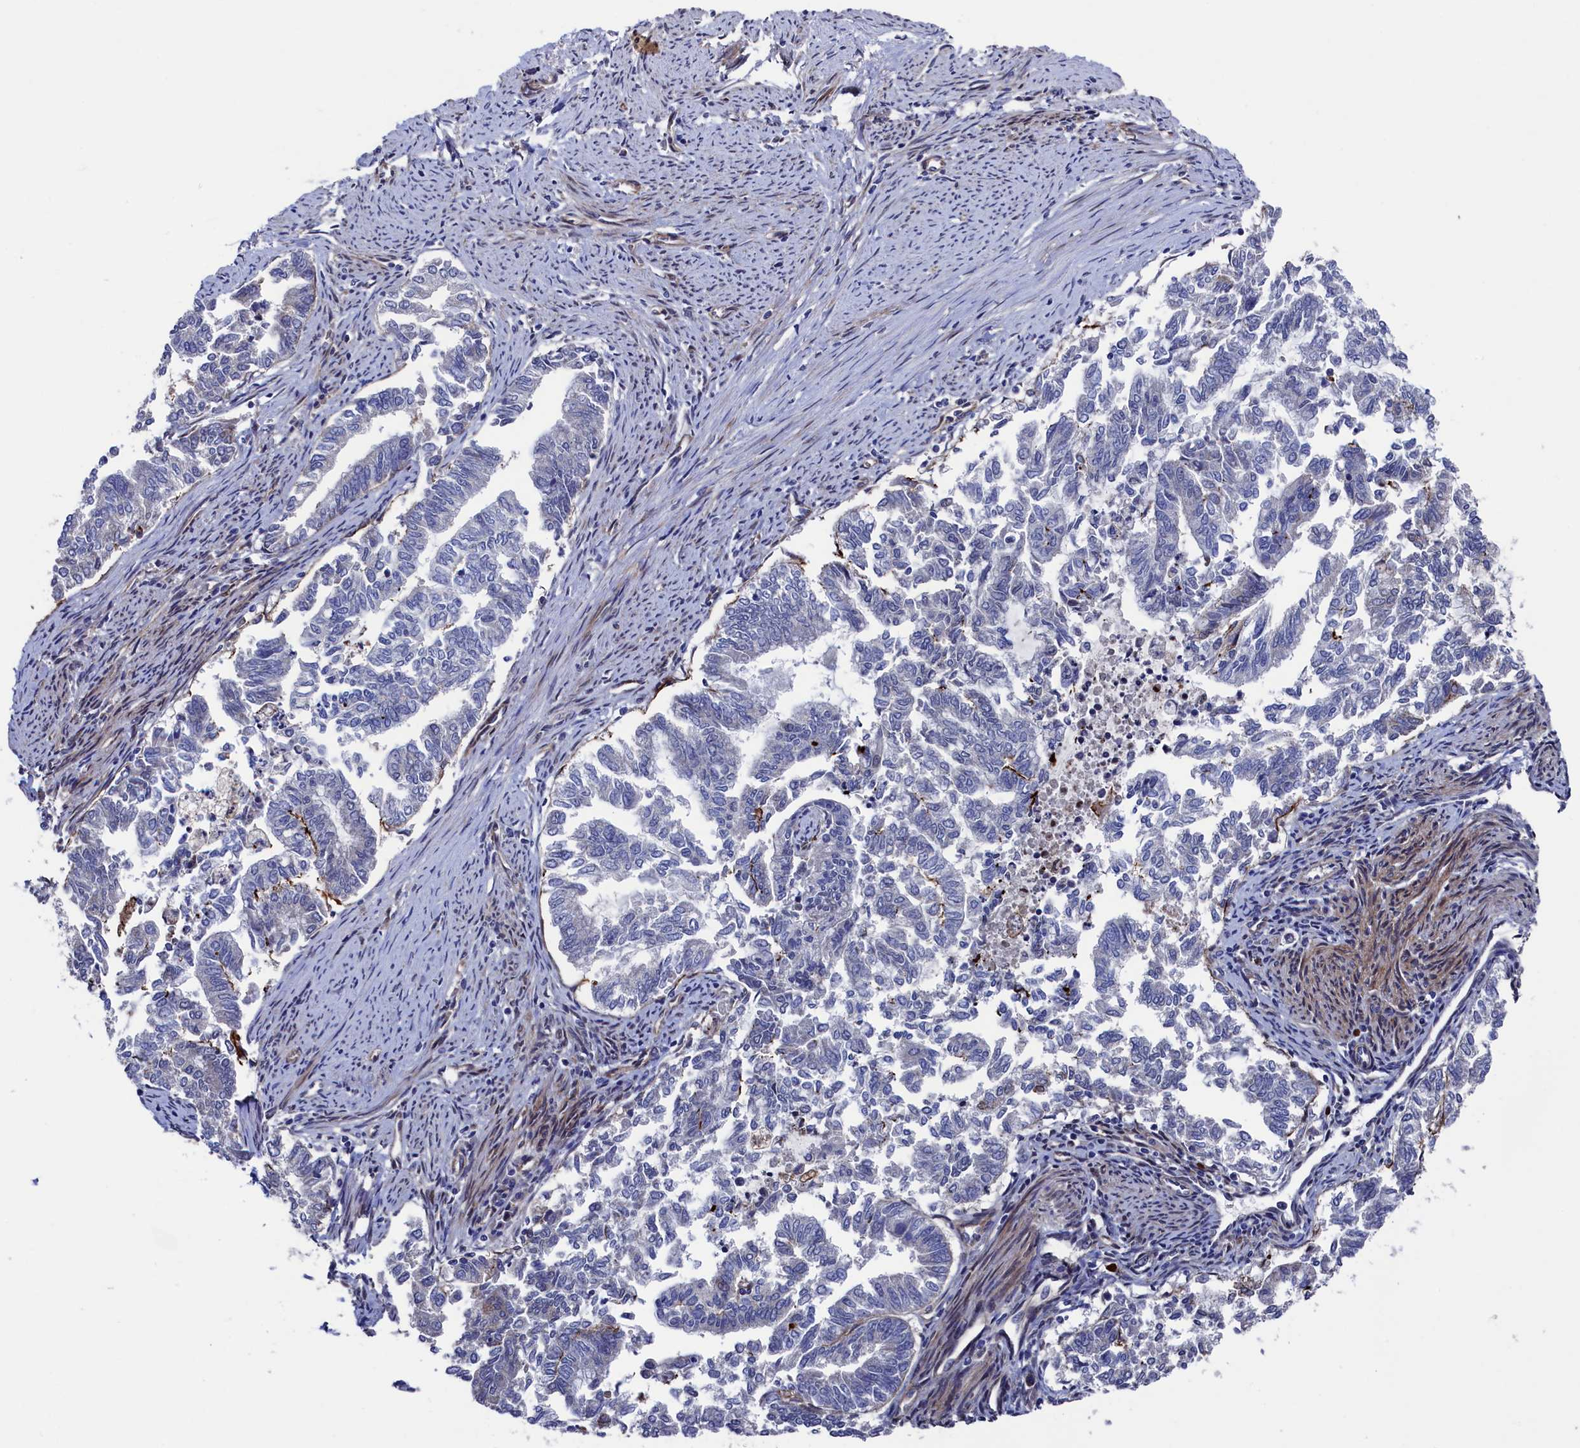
{"staining": {"intensity": "negative", "quantity": "none", "location": "none"}, "tissue": "endometrial cancer", "cell_type": "Tumor cells", "image_type": "cancer", "snomed": [{"axis": "morphology", "description": "Adenocarcinoma, NOS"}, {"axis": "topography", "description": "Endometrium"}], "caption": "High power microscopy micrograph of an immunohistochemistry (IHC) photomicrograph of adenocarcinoma (endometrial), revealing no significant staining in tumor cells.", "gene": "ZNF891", "patient": {"sex": "female", "age": 79}}